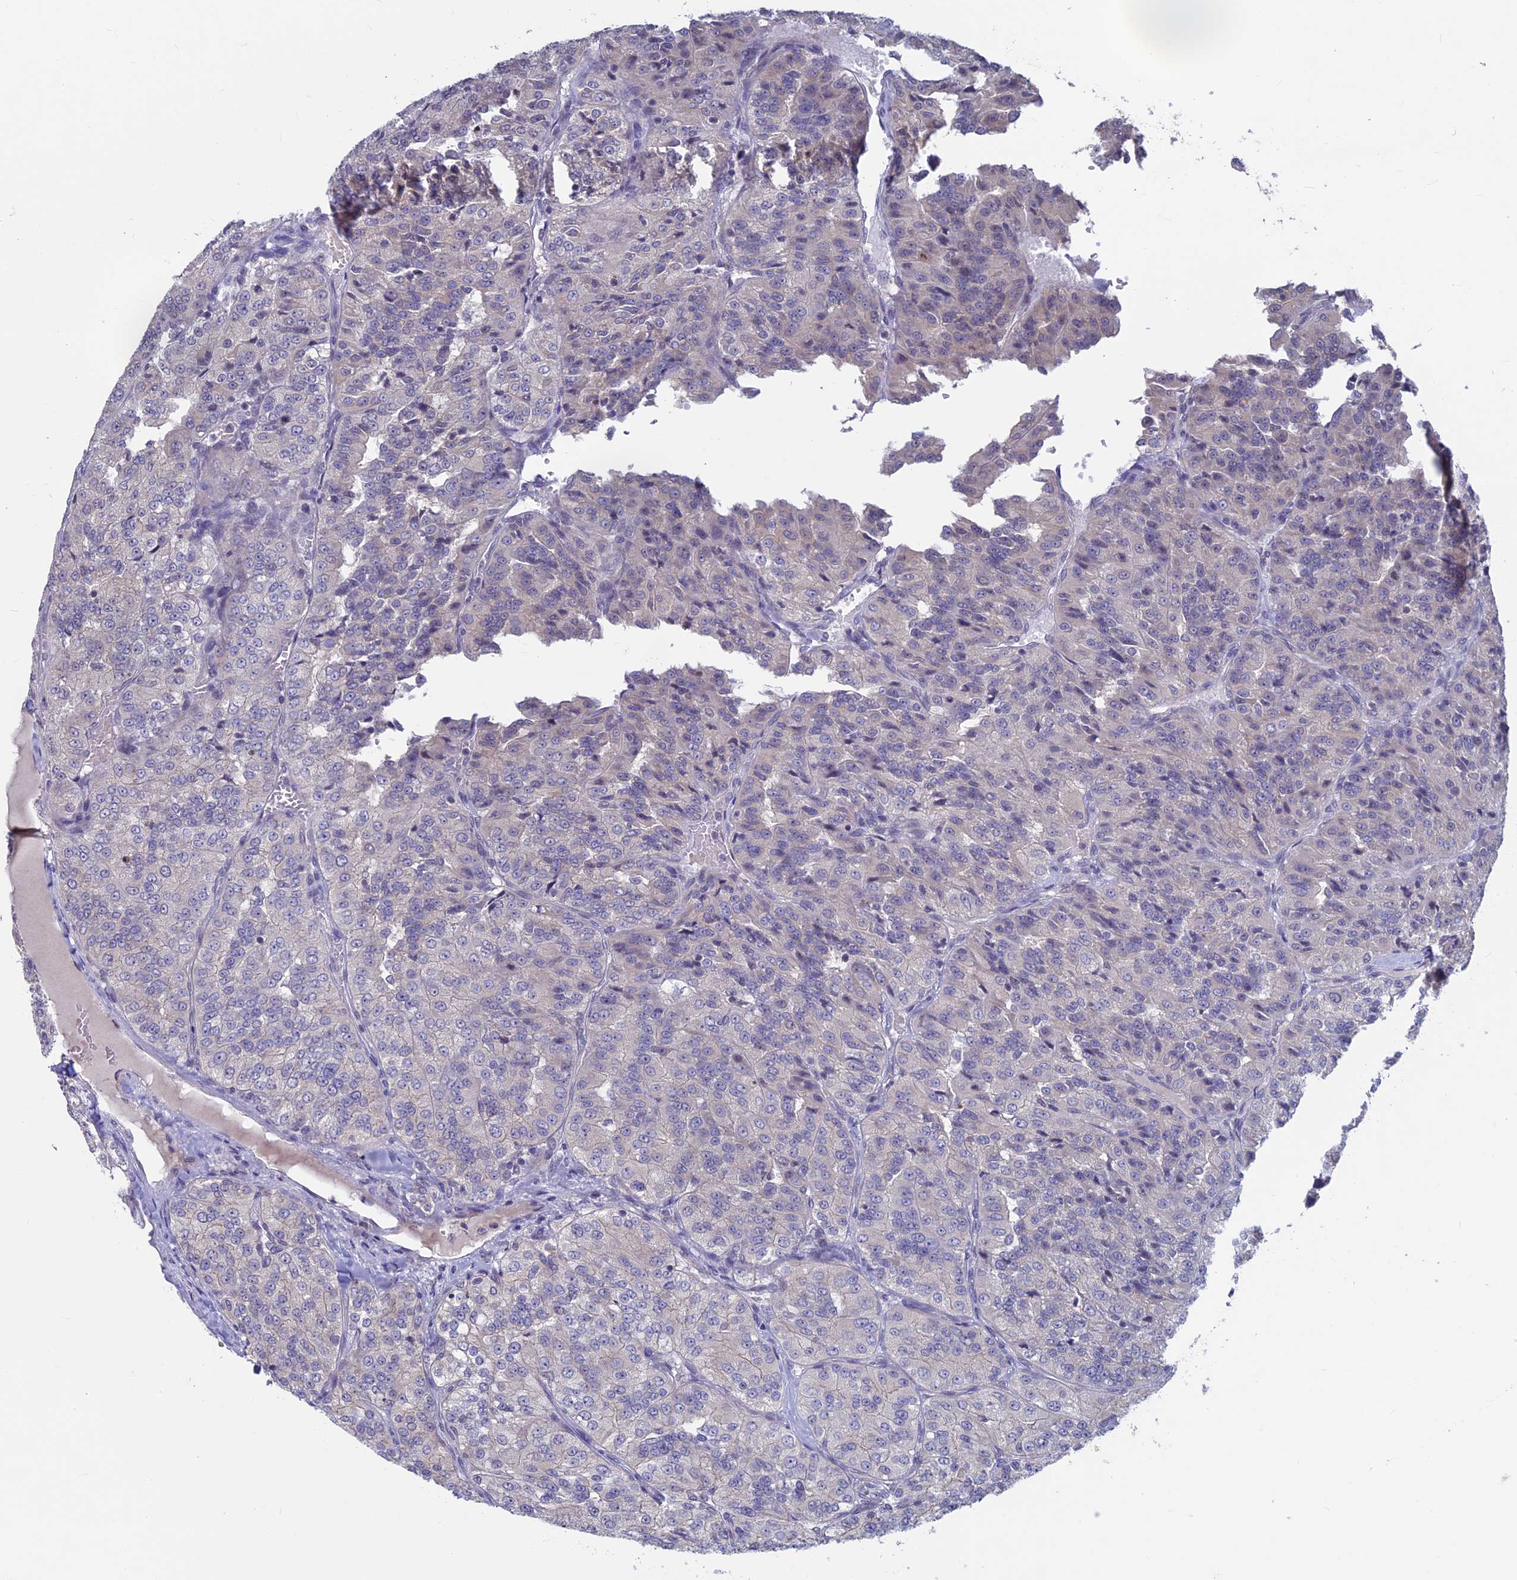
{"staining": {"intensity": "moderate", "quantity": "<25%", "location": "cytoplasmic/membranous"}, "tissue": "renal cancer", "cell_type": "Tumor cells", "image_type": "cancer", "snomed": [{"axis": "morphology", "description": "Adenocarcinoma, NOS"}, {"axis": "topography", "description": "Kidney"}], "caption": "Human renal adenocarcinoma stained with a brown dye demonstrates moderate cytoplasmic/membranous positive staining in approximately <25% of tumor cells.", "gene": "SPIRE1", "patient": {"sex": "female", "age": 63}}